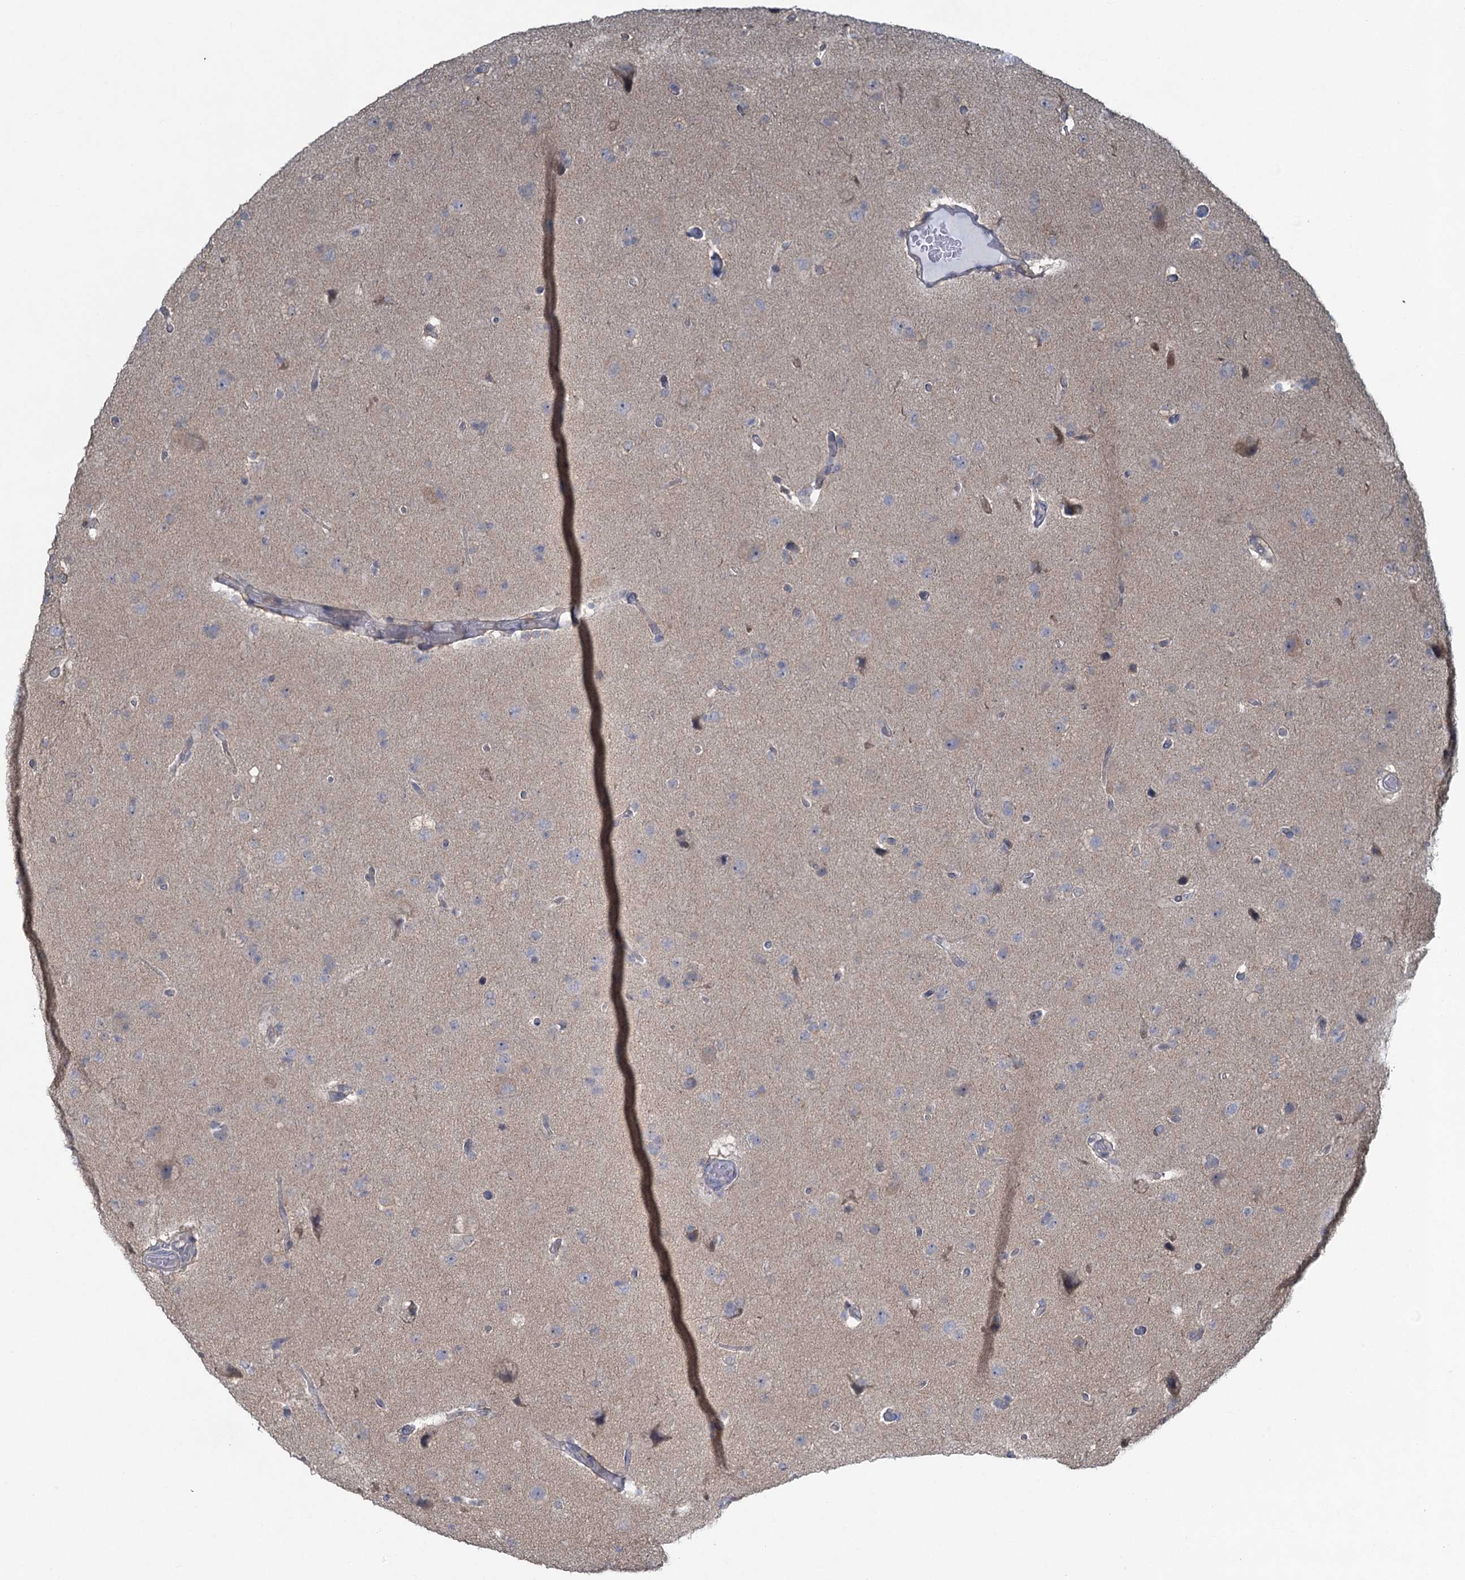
{"staining": {"intensity": "negative", "quantity": "none", "location": "none"}, "tissue": "glioma", "cell_type": "Tumor cells", "image_type": "cancer", "snomed": [{"axis": "morphology", "description": "Glioma, malignant, High grade"}, {"axis": "topography", "description": "Brain"}], "caption": "Photomicrograph shows no protein expression in tumor cells of glioma tissue. The staining is performed using DAB brown chromogen with nuclei counter-stained in using hematoxylin.", "gene": "TEX35", "patient": {"sex": "male", "age": 72}}